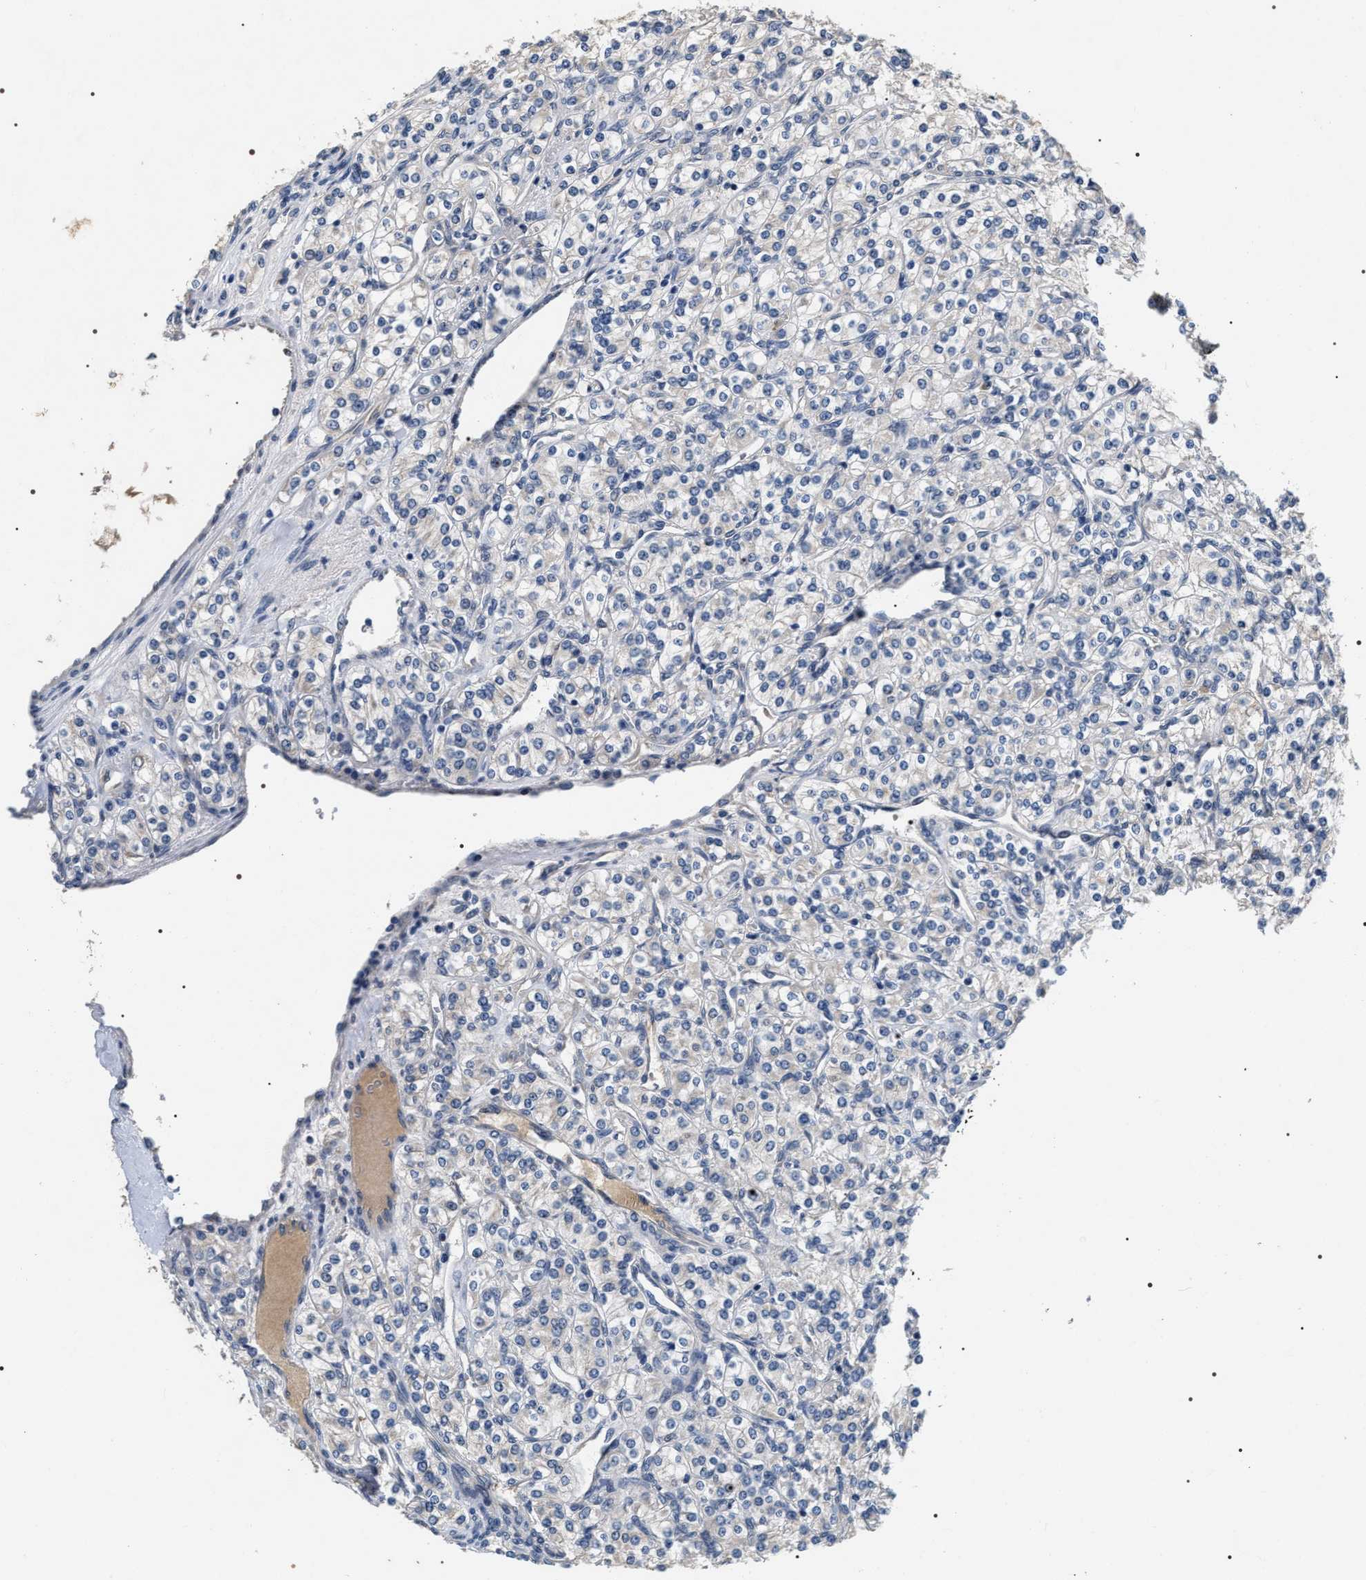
{"staining": {"intensity": "negative", "quantity": "none", "location": "none"}, "tissue": "renal cancer", "cell_type": "Tumor cells", "image_type": "cancer", "snomed": [{"axis": "morphology", "description": "Adenocarcinoma, NOS"}, {"axis": "topography", "description": "Kidney"}], "caption": "The image exhibits no staining of tumor cells in renal cancer.", "gene": "IFT81", "patient": {"sex": "male", "age": 77}}